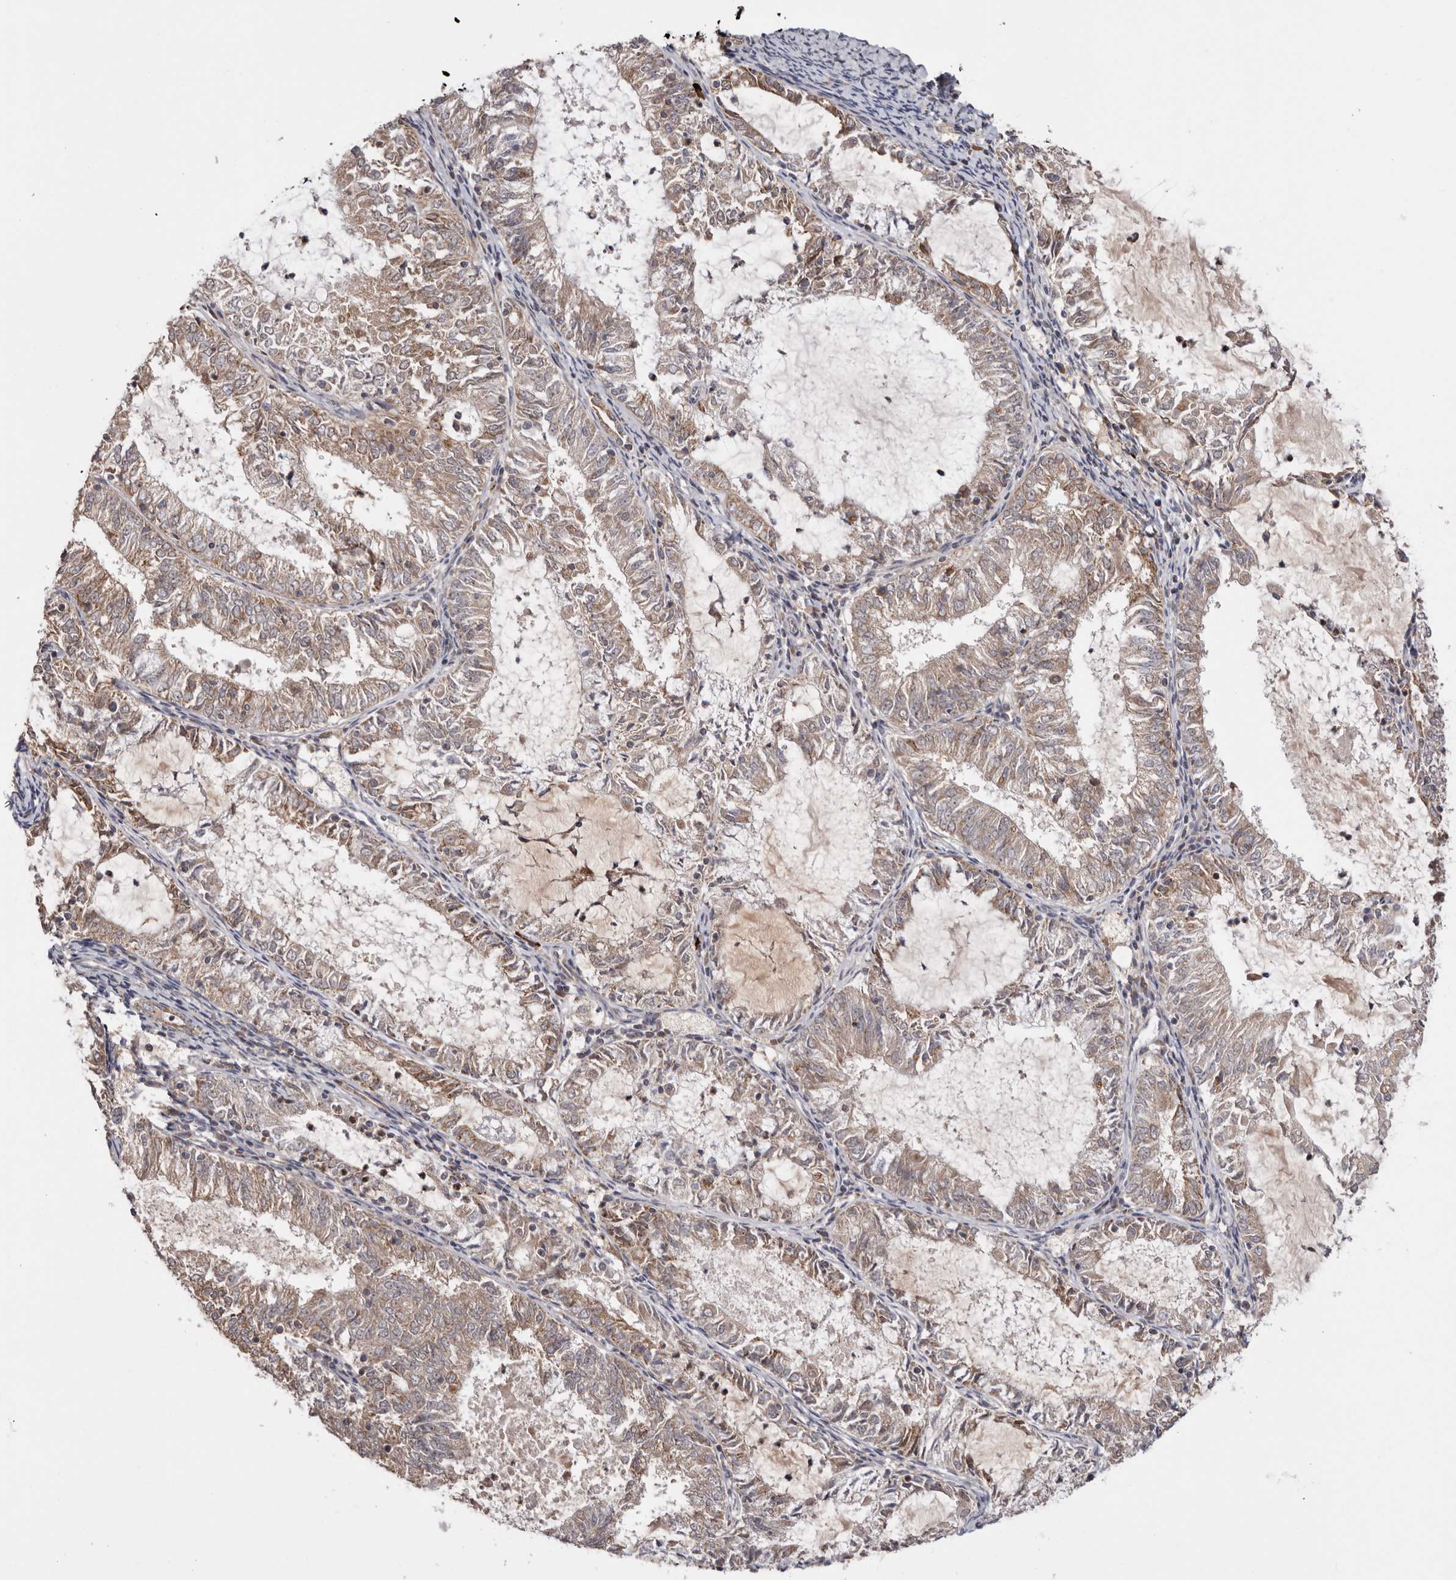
{"staining": {"intensity": "weak", "quantity": ">75%", "location": "cytoplasmic/membranous"}, "tissue": "endometrial cancer", "cell_type": "Tumor cells", "image_type": "cancer", "snomed": [{"axis": "morphology", "description": "Adenocarcinoma, NOS"}, {"axis": "topography", "description": "Endometrium"}], "caption": "A brown stain labels weak cytoplasmic/membranous expression of a protein in human endometrial cancer tumor cells.", "gene": "TMUB1", "patient": {"sex": "female", "age": 57}}